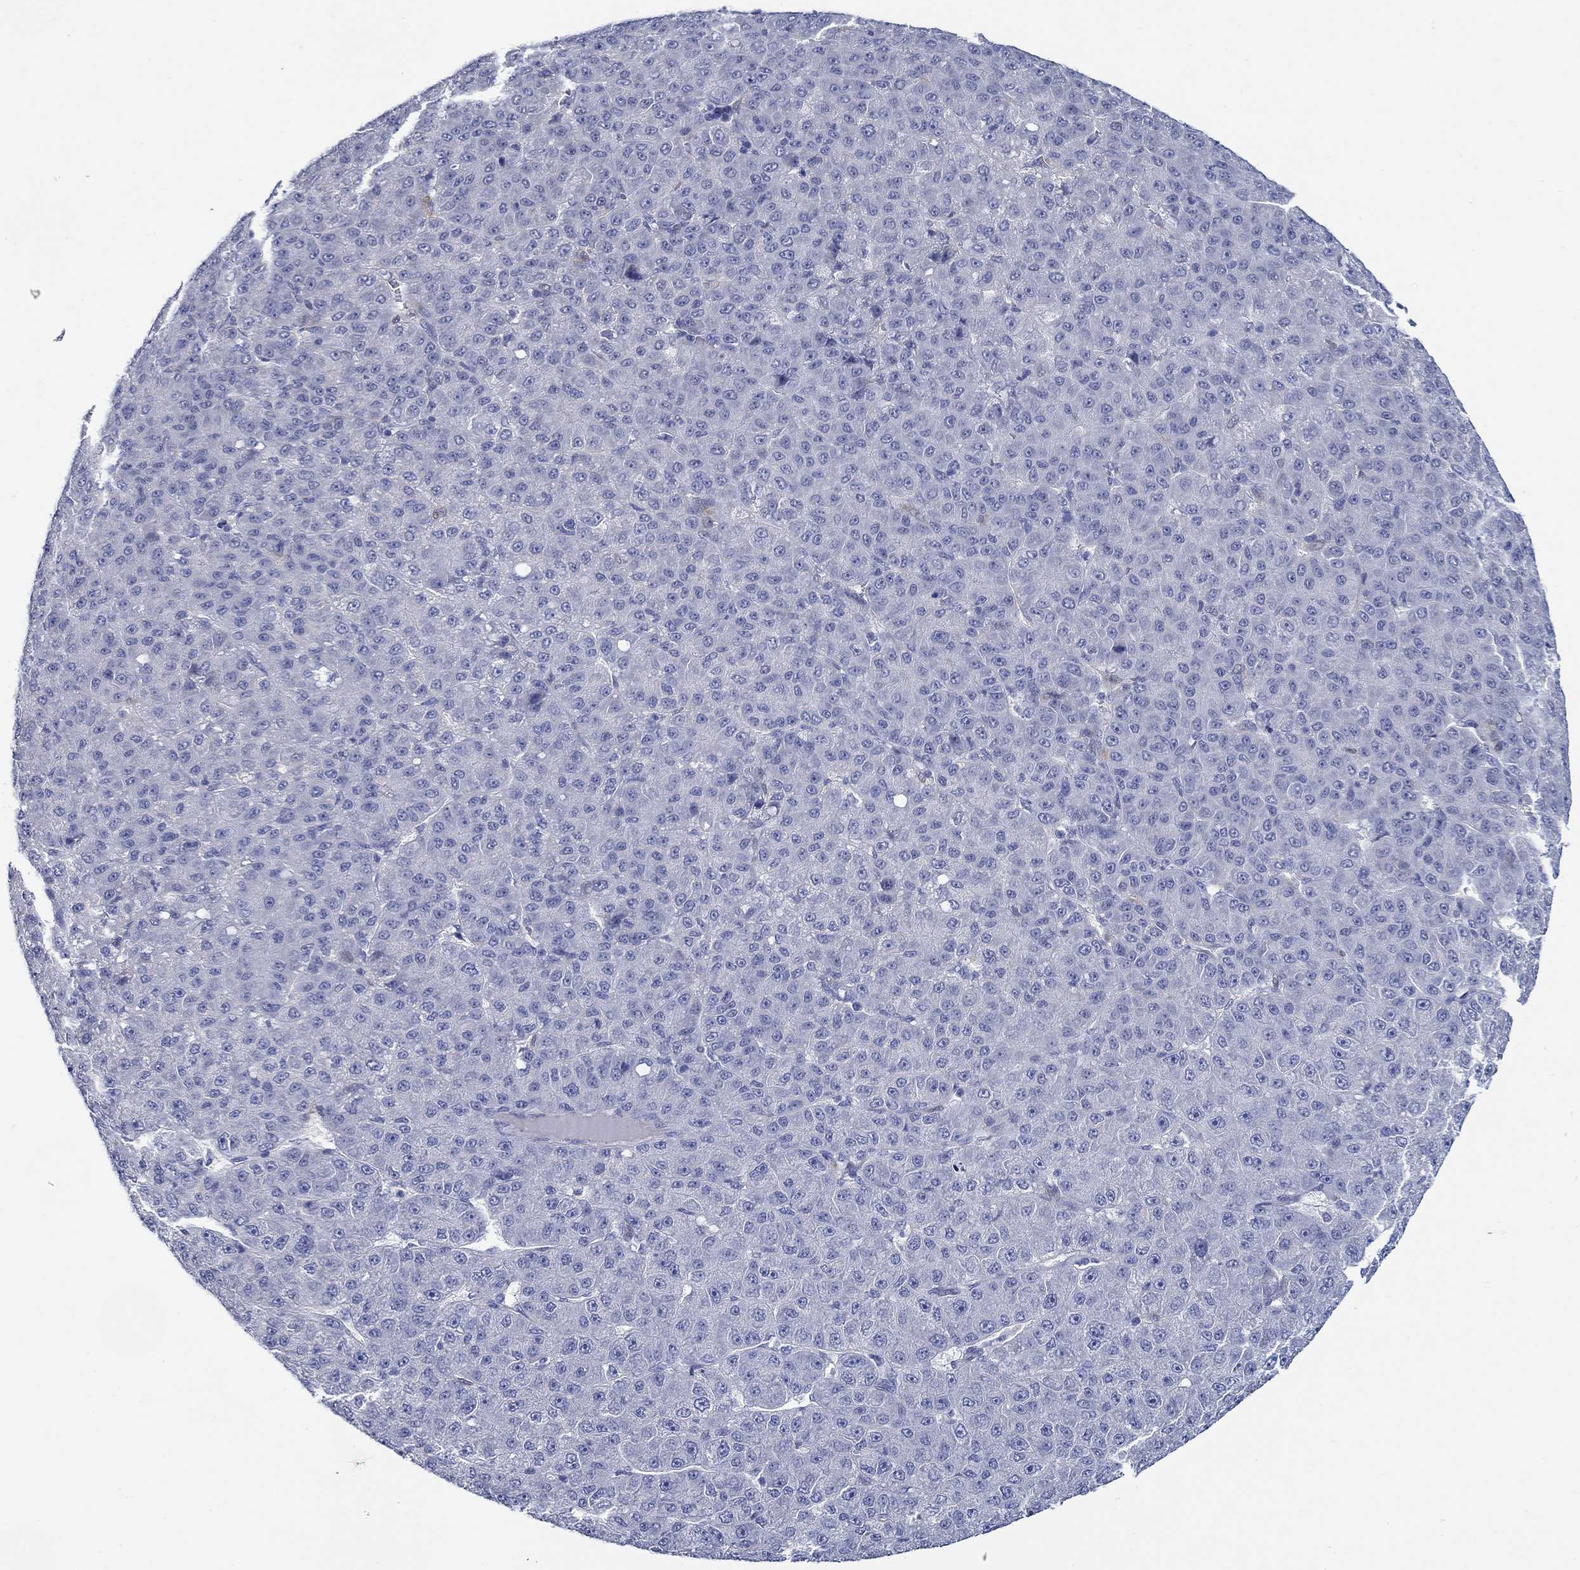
{"staining": {"intensity": "negative", "quantity": "none", "location": "none"}, "tissue": "liver cancer", "cell_type": "Tumor cells", "image_type": "cancer", "snomed": [{"axis": "morphology", "description": "Carcinoma, Hepatocellular, NOS"}, {"axis": "topography", "description": "Liver"}], "caption": "Histopathology image shows no protein positivity in tumor cells of liver hepatocellular carcinoma tissue.", "gene": "MC2R", "patient": {"sex": "male", "age": 67}}